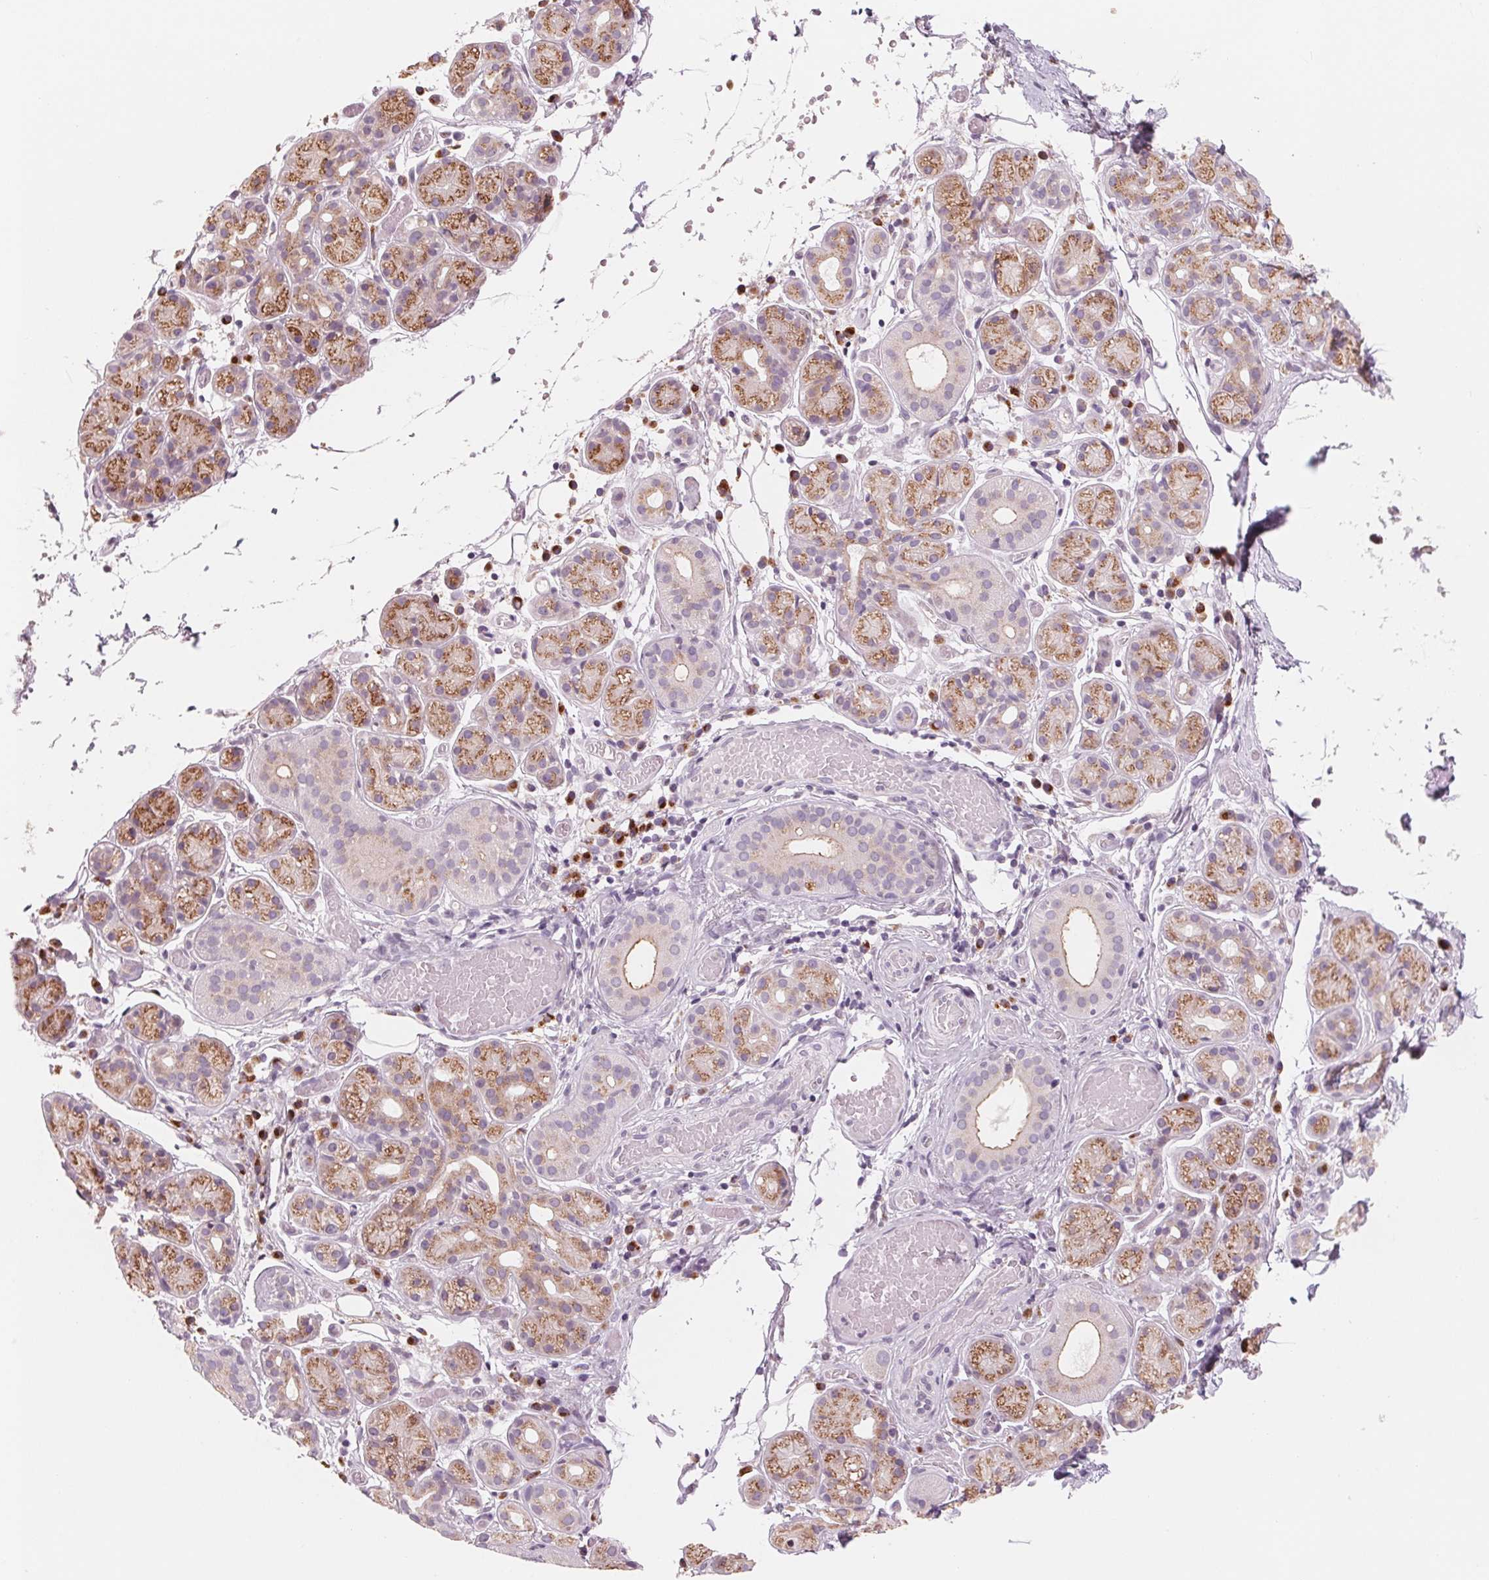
{"staining": {"intensity": "moderate", "quantity": "25%-75%", "location": "cytoplasmic/membranous"}, "tissue": "salivary gland", "cell_type": "Glandular cells", "image_type": "normal", "snomed": [{"axis": "morphology", "description": "Normal tissue, NOS"}, {"axis": "topography", "description": "Salivary gland"}, {"axis": "topography", "description": "Peripheral nerve tissue"}], "caption": "This histopathology image exhibits normal salivary gland stained with immunohistochemistry (IHC) to label a protein in brown. The cytoplasmic/membranous of glandular cells show moderate positivity for the protein. Nuclei are counter-stained blue.", "gene": "IL9R", "patient": {"sex": "male", "age": 71}}